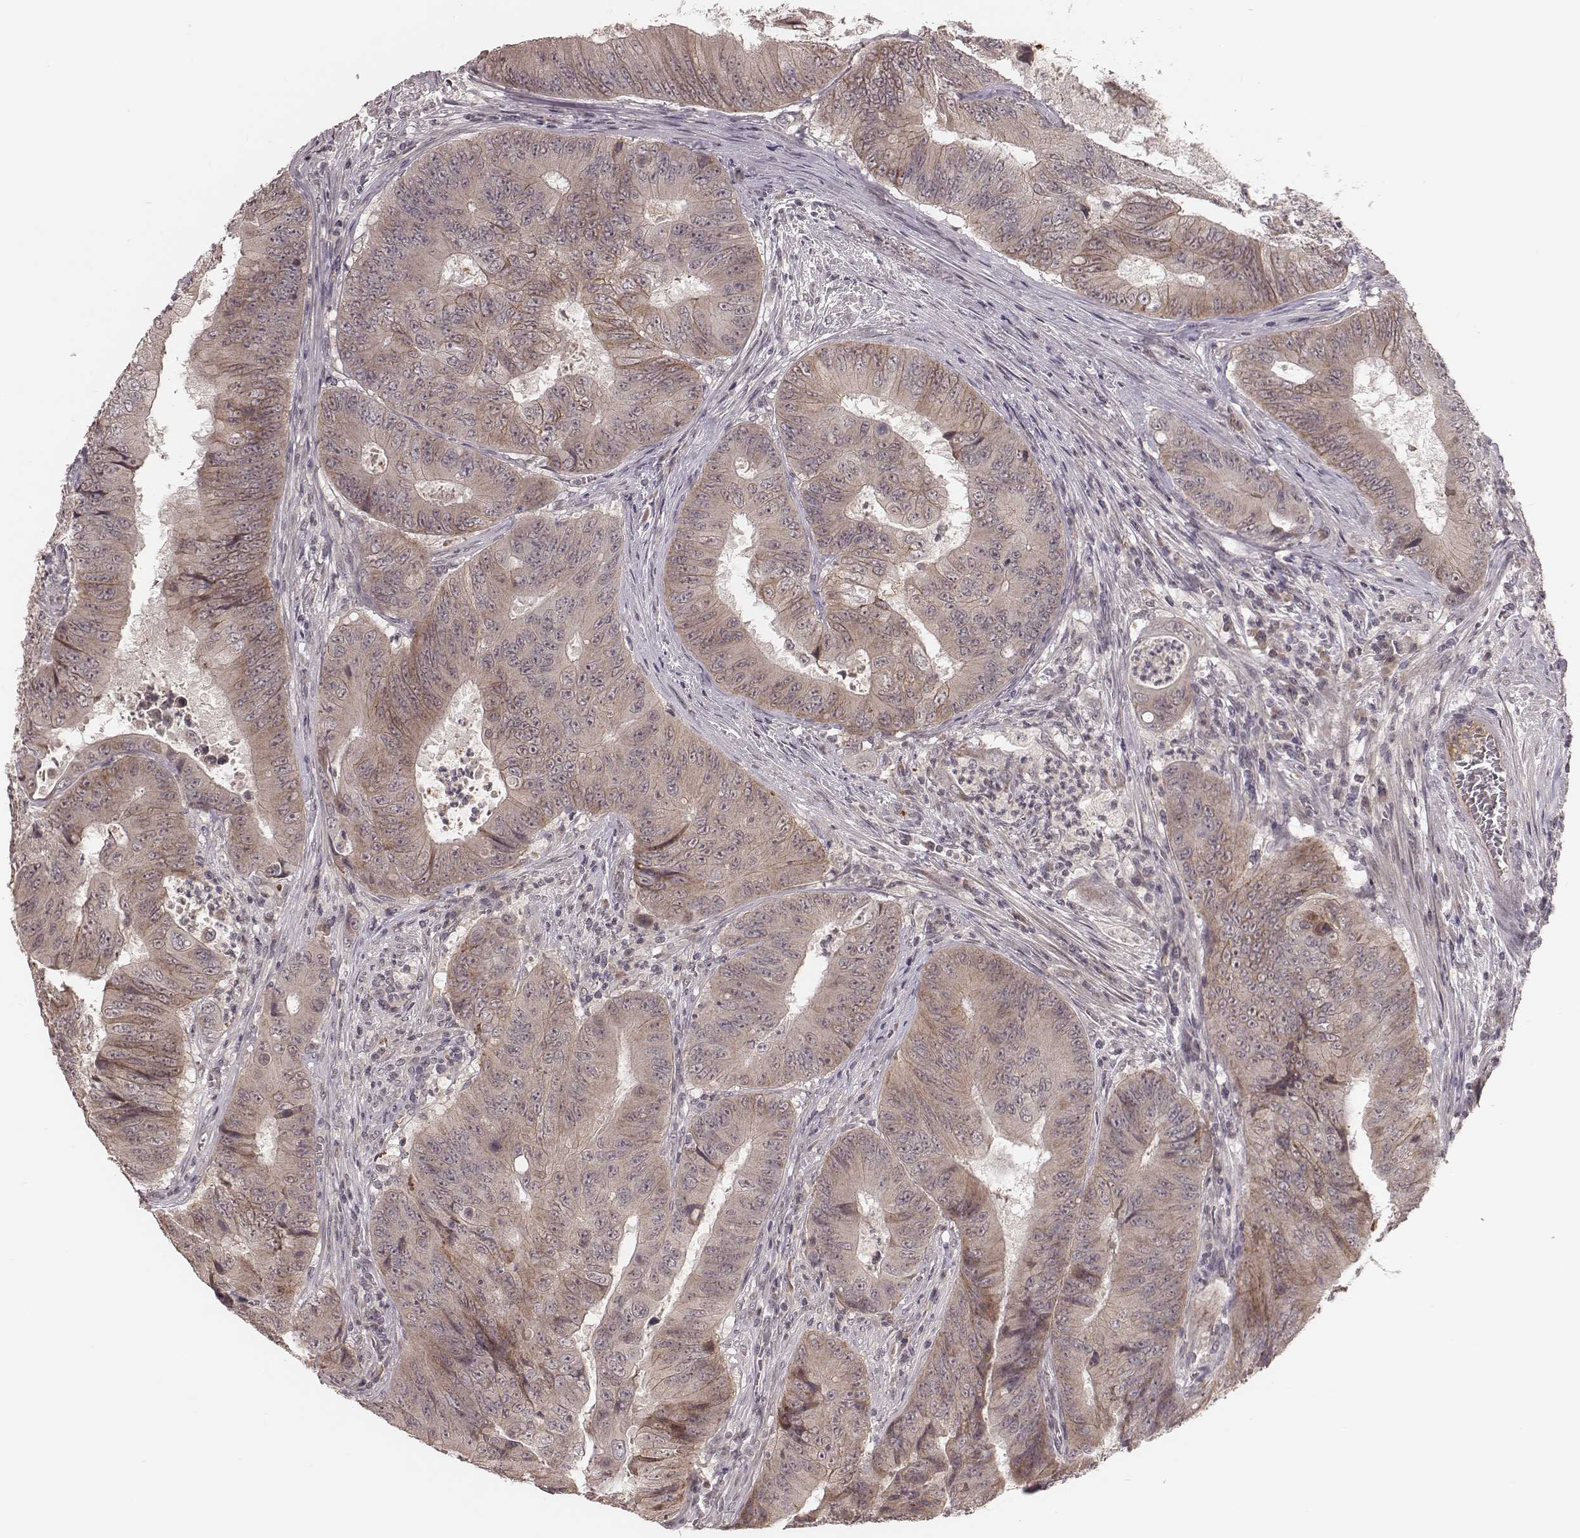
{"staining": {"intensity": "weak", "quantity": "<25%", "location": "cytoplasmic/membranous"}, "tissue": "colorectal cancer", "cell_type": "Tumor cells", "image_type": "cancer", "snomed": [{"axis": "morphology", "description": "Adenocarcinoma, NOS"}, {"axis": "topography", "description": "Colon"}], "caption": "Tumor cells are negative for protein expression in human colorectal adenocarcinoma.", "gene": "IL5", "patient": {"sex": "female", "age": 48}}